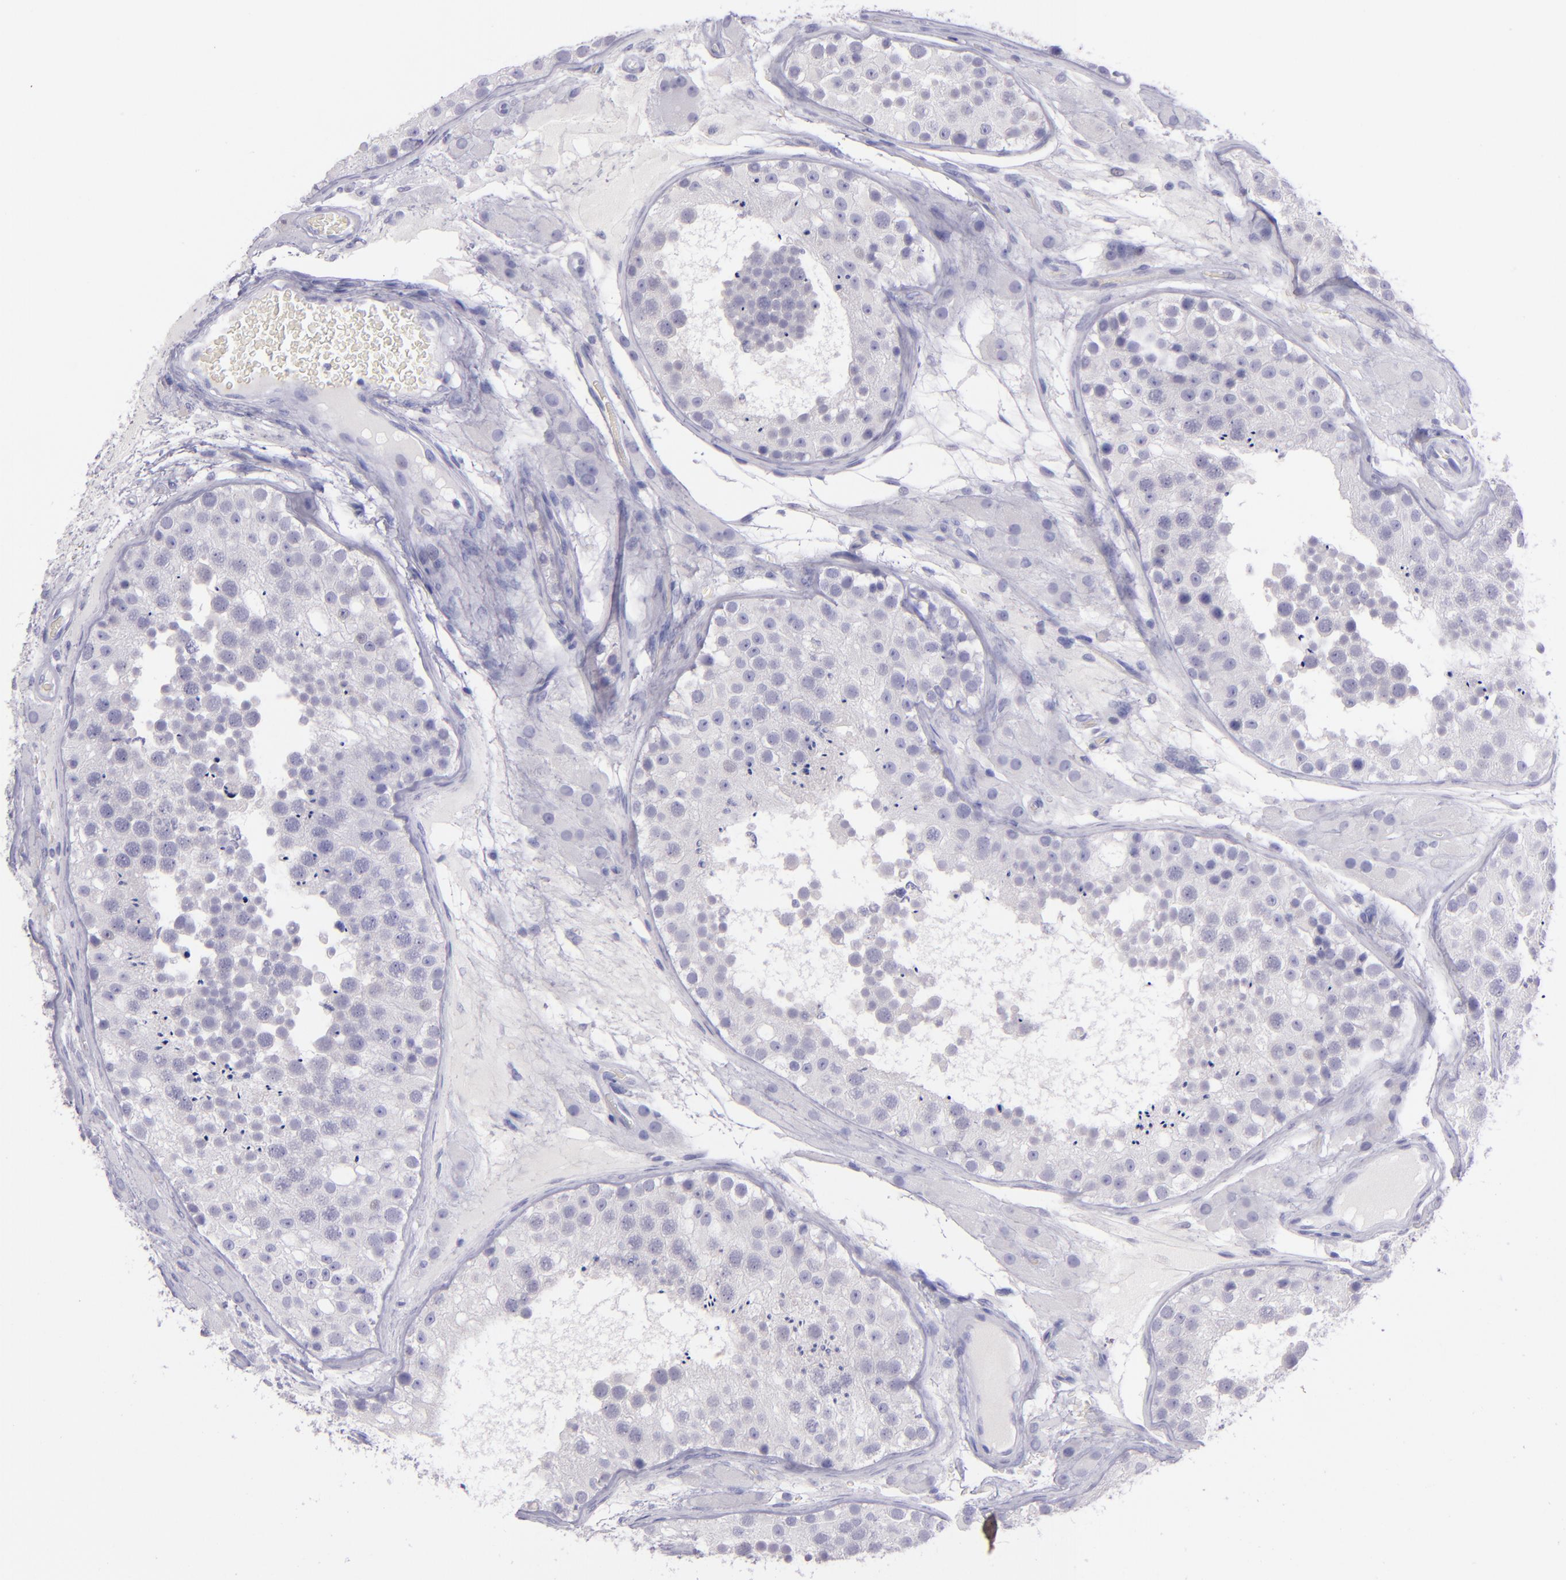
{"staining": {"intensity": "negative", "quantity": "none", "location": "none"}, "tissue": "testis", "cell_type": "Cells in seminiferous ducts", "image_type": "normal", "snomed": [{"axis": "morphology", "description": "Normal tissue, NOS"}, {"axis": "topography", "description": "Testis"}], "caption": "There is no significant staining in cells in seminiferous ducts of testis.", "gene": "TNNT3", "patient": {"sex": "male", "age": 26}}